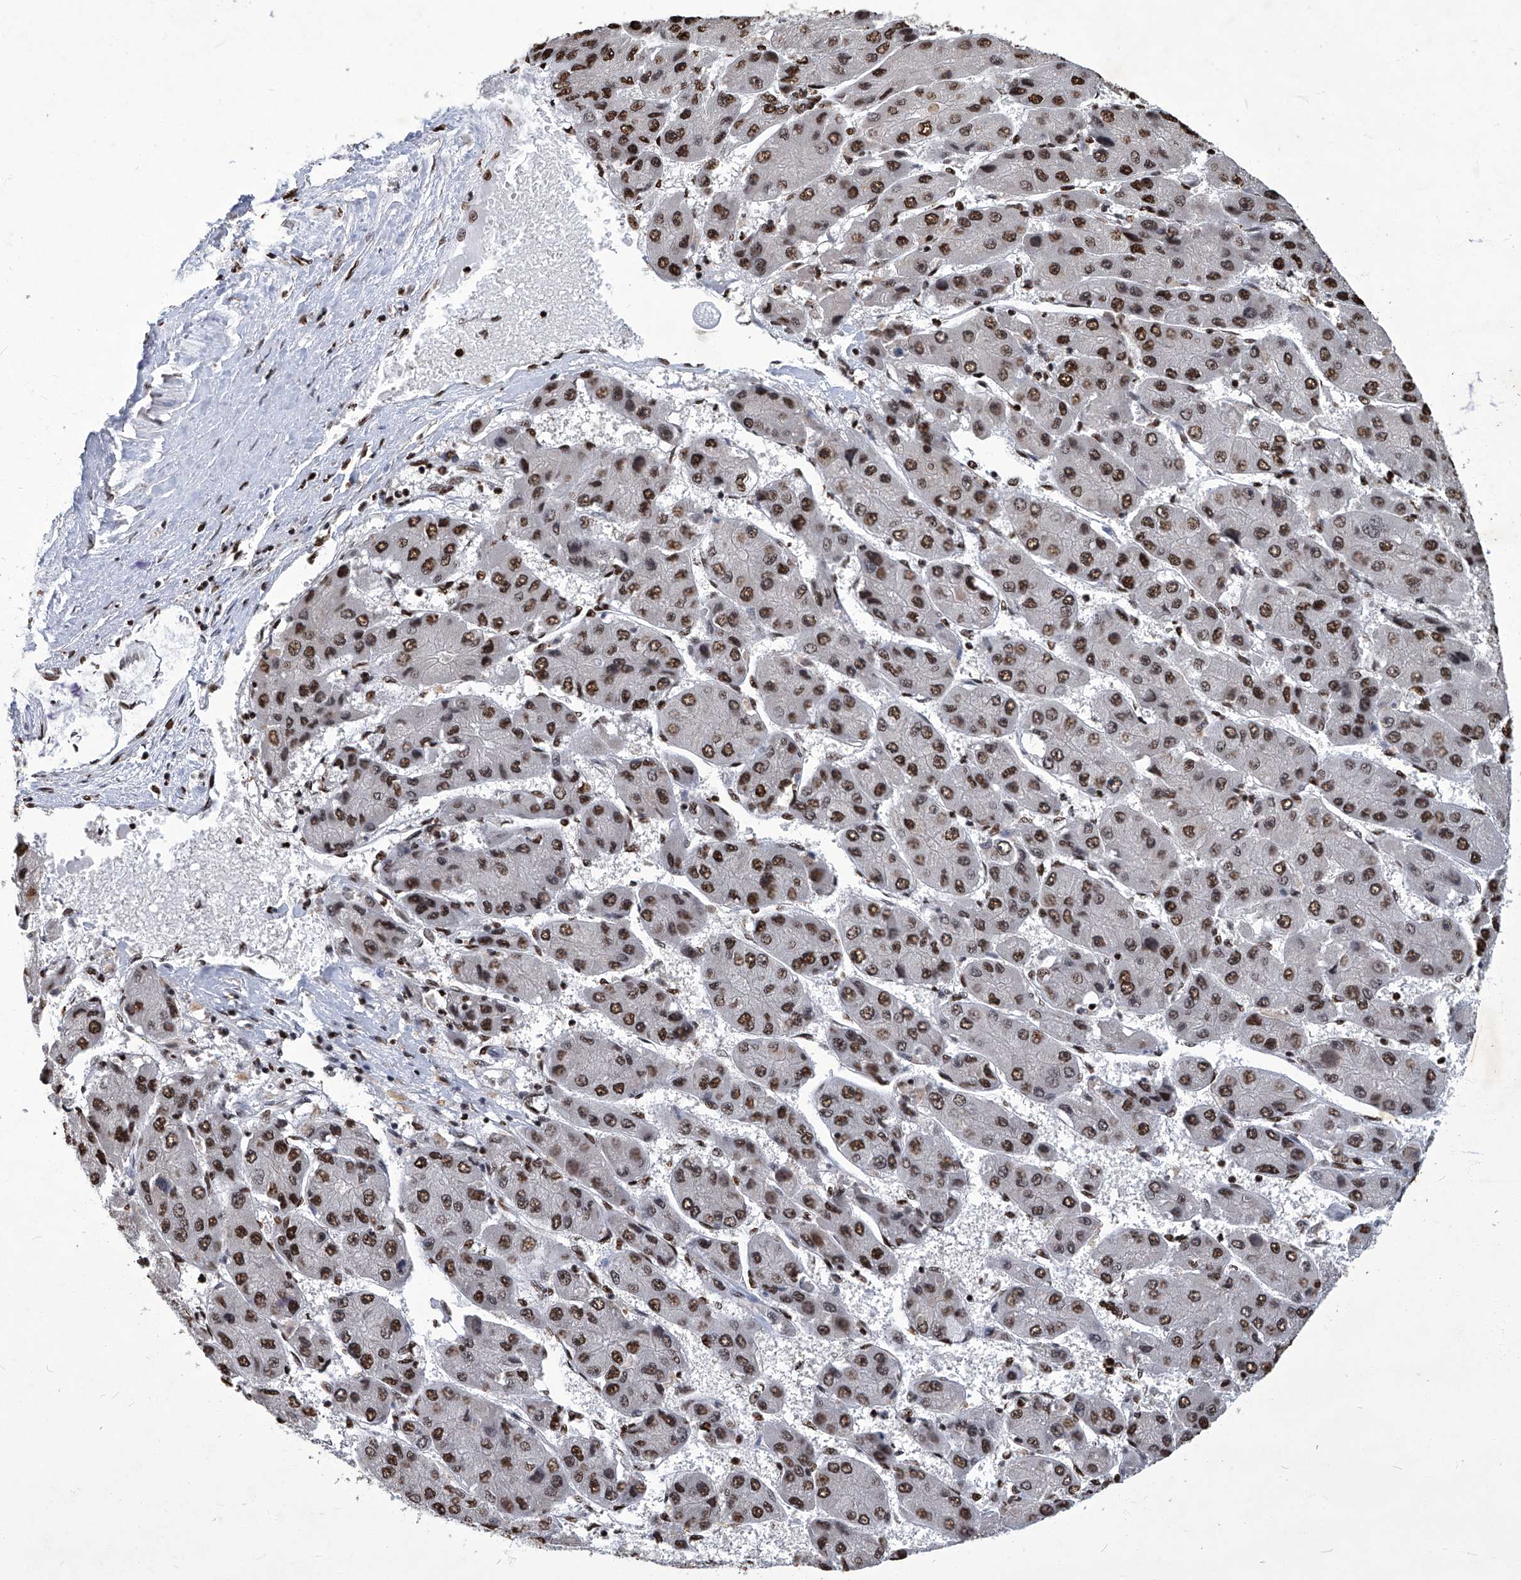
{"staining": {"intensity": "strong", "quantity": ">75%", "location": "nuclear"}, "tissue": "liver cancer", "cell_type": "Tumor cells", "image_type": "cancer", "snomed": [{"axis": "morphology", "description": "Carcinoma, Hepatocellular, NOS"}, {"axis": "topography", "description": "Liver"}], "caption": "Protein staining demonstrates strong nuclear staining in approximately >75% of tumor cells in hepatocellular carcinoma (liver).", "gene": "HBP1", "patient": {"sex": "female", "age": 61}}